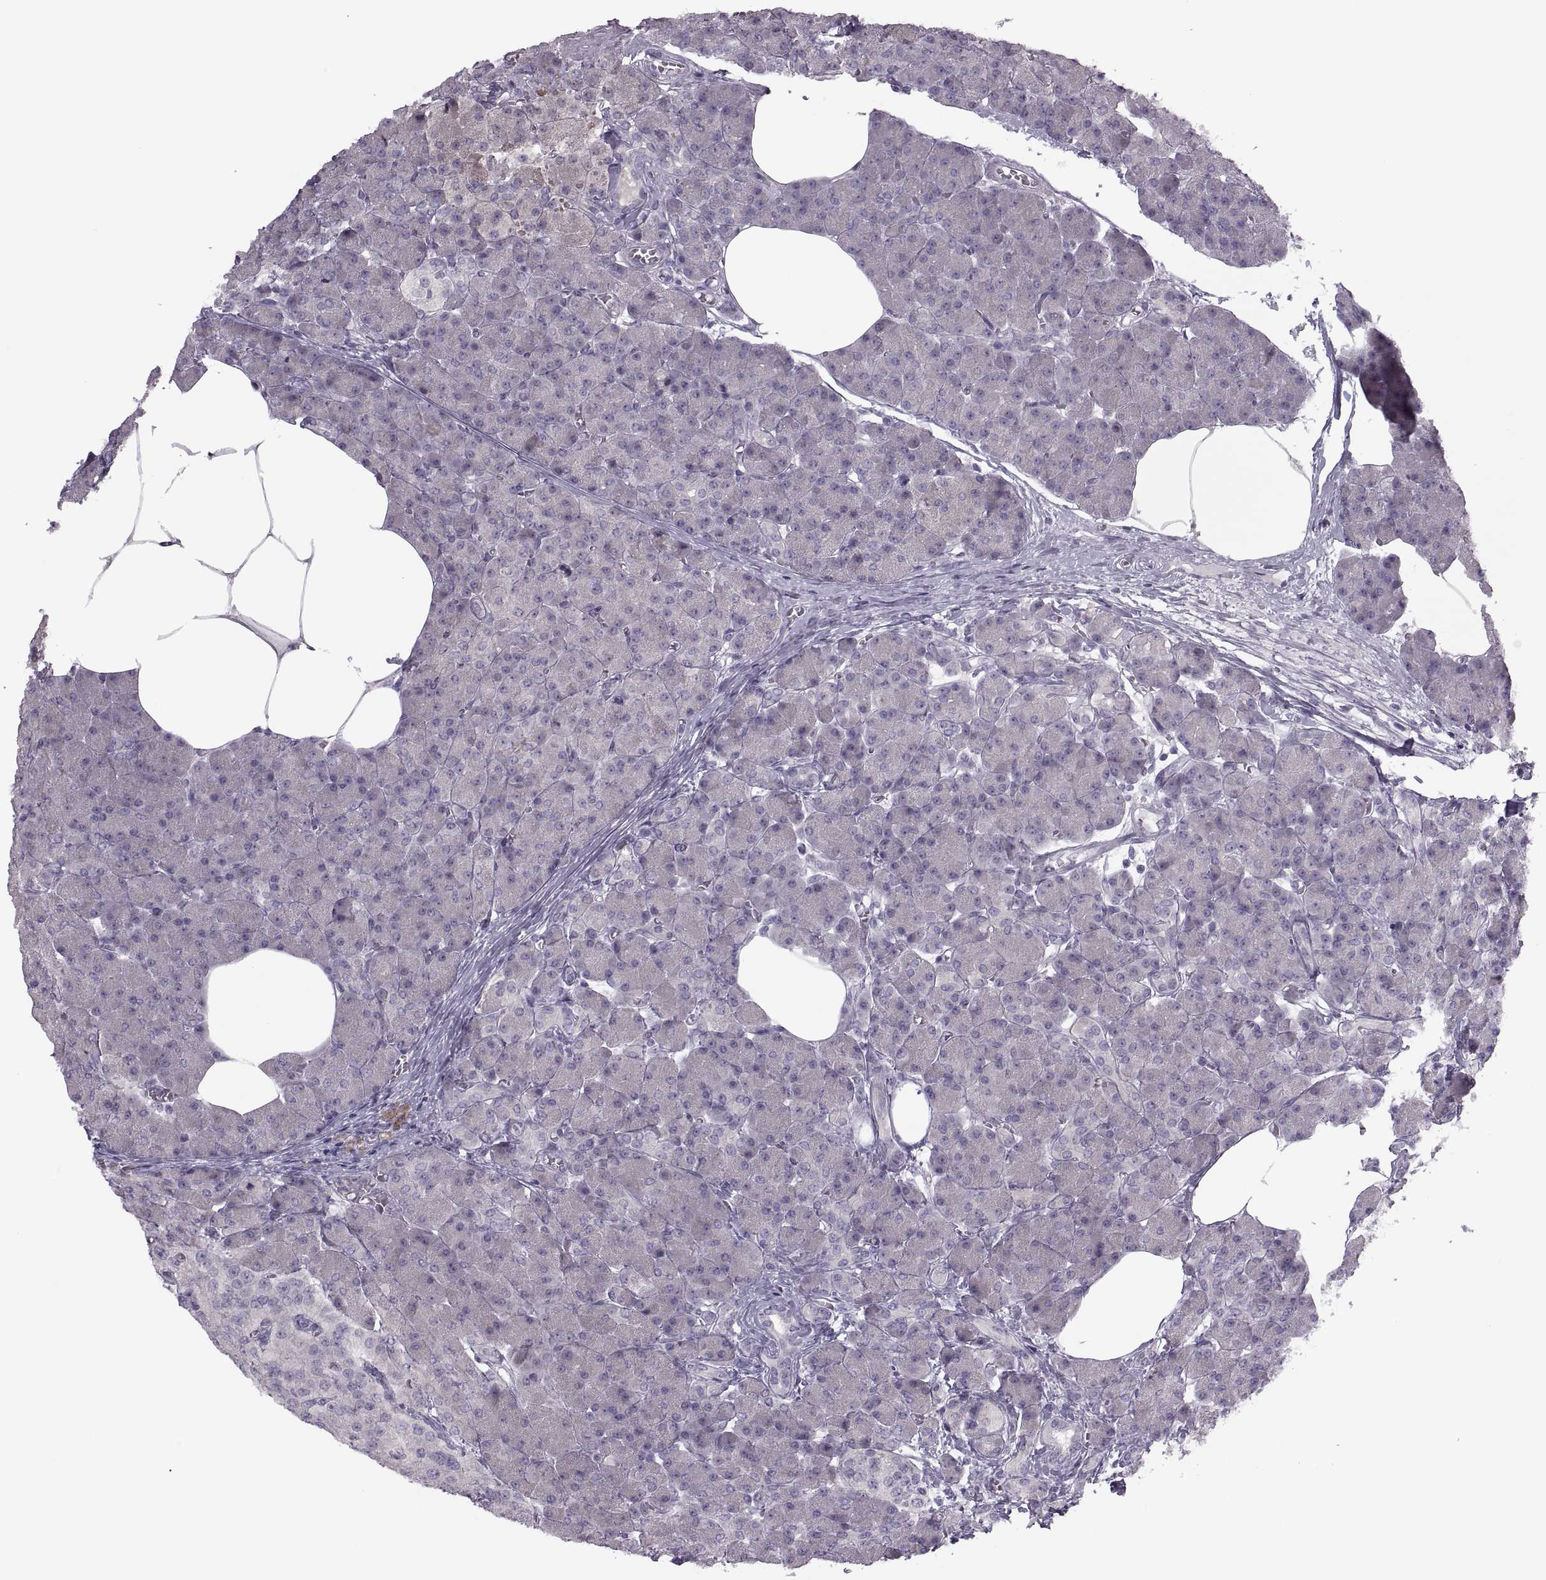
{"staining": {"intensity": "negative", "quantity": "none", "location": "none"}, "tissue": "pancreas", "cell_type": "Exocrine glandular cells", "image_type": "normal", "snomed": [{"axis": "morphology", "description": "Normal tissue, NOS"}, {"axis": "topography", "description": "Pancreas"}], "caption": "A photomicrograph of human pancreas is negative for staining in exocrine glandular cells. (Immunohistochemistry (ihc), brightfield microscopy, high magnification).", "gene": "H2AP", "patient": {"sex": "female", "age": 45}}